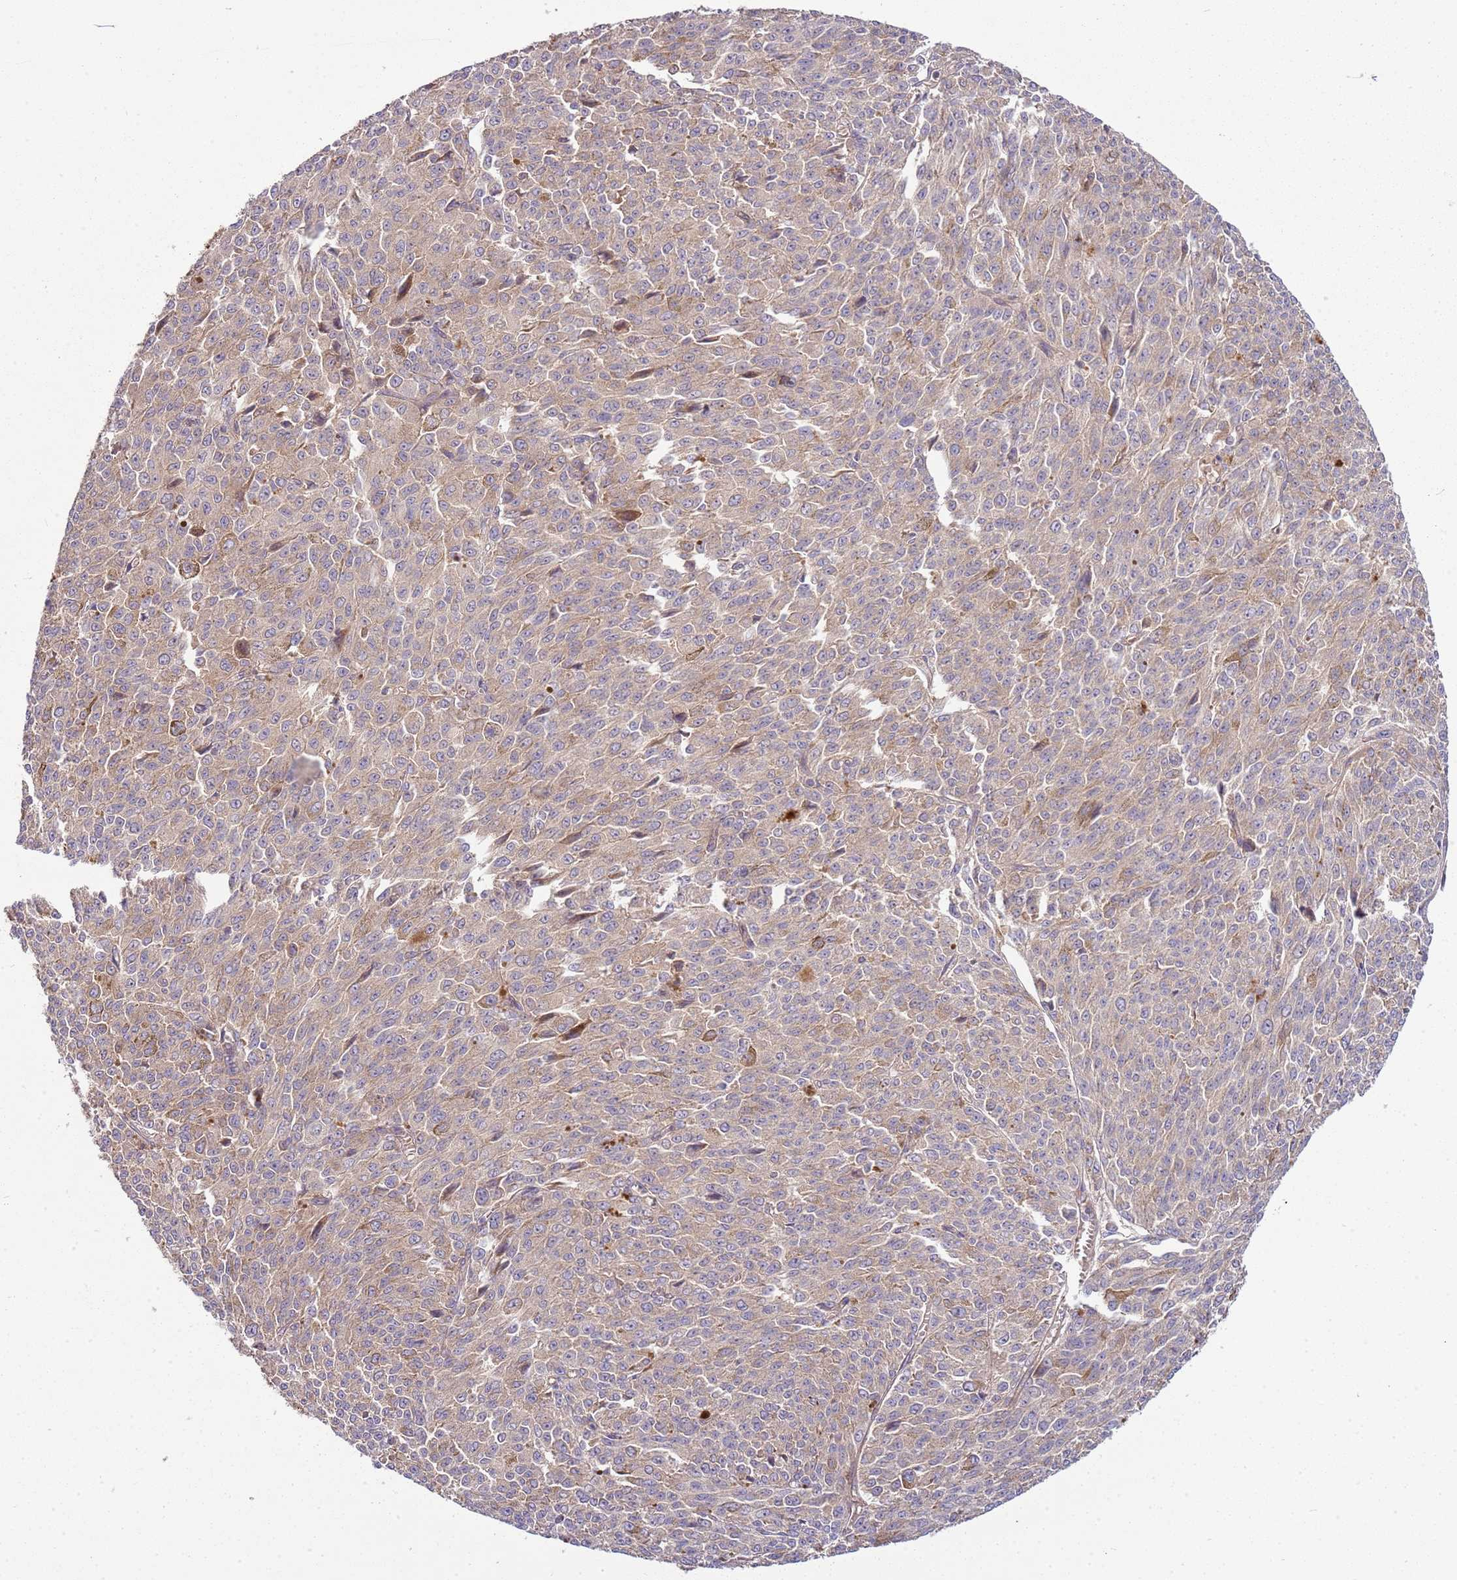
{"staining": {"intensity": "weak", "quantity": "<25%", "location": "cytoplasmic/membranous"}, "tissue": "melanoma", "cell_type": "Tumor cells", "image_type": "cancer", "snomed": [{"axis": "morphology", "description": "Malignant melanoma, NOS"}, {"axis": "topography", "description": "Skin"}], "caption": "Tumor cells are negative for brown protein staining in malignant melanoma. (Brightfield microscopy of DAB IHC at high magnification).", "gene": "GNL1", "patient": {"sex": "female", "age": 52}}